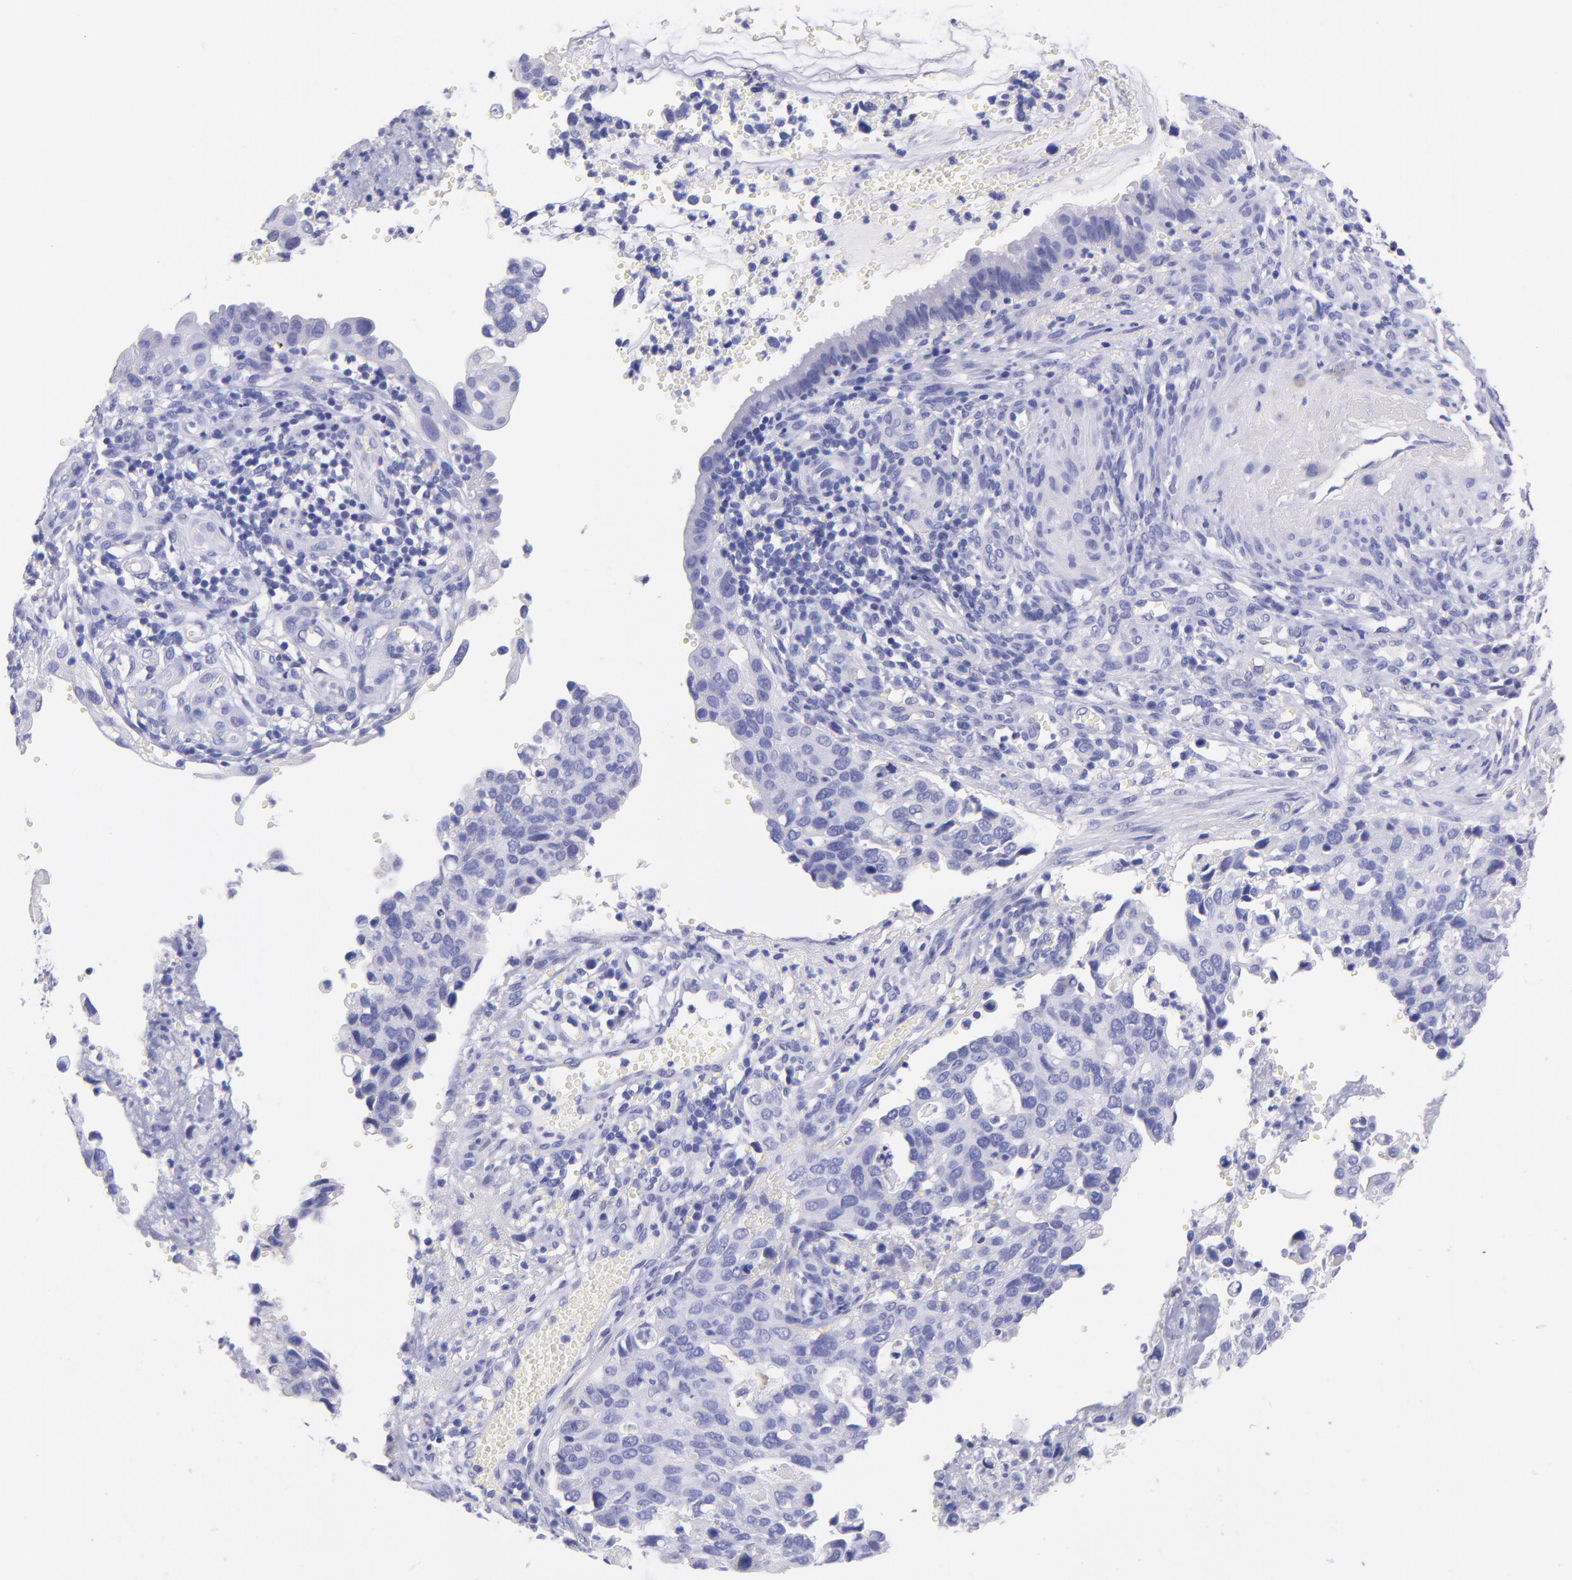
{"staining": {"intensity": "negative", "quantity": "none", "location": "none"}, "tissue": "cervical cancer", "cell_type": "Tumor cells", "image_type": "cancer", "snomed": [{"axis": "morphology", "description": "Normal tissue, NOS"}, {"axis": "morphology", "description": "Squamous cell carcinoma, NOS"}, {"axis": "topography", "description": "Cervix"}], "caption": "Immunohistochemical staining of cervical cancer (squamous cell carcinoma) reveals no significant staining in tumor cells. (DAB immunohistochemistry, high magnification).", "gene": "RAB3B", "patient": {"sex": "female", "age": 45}}